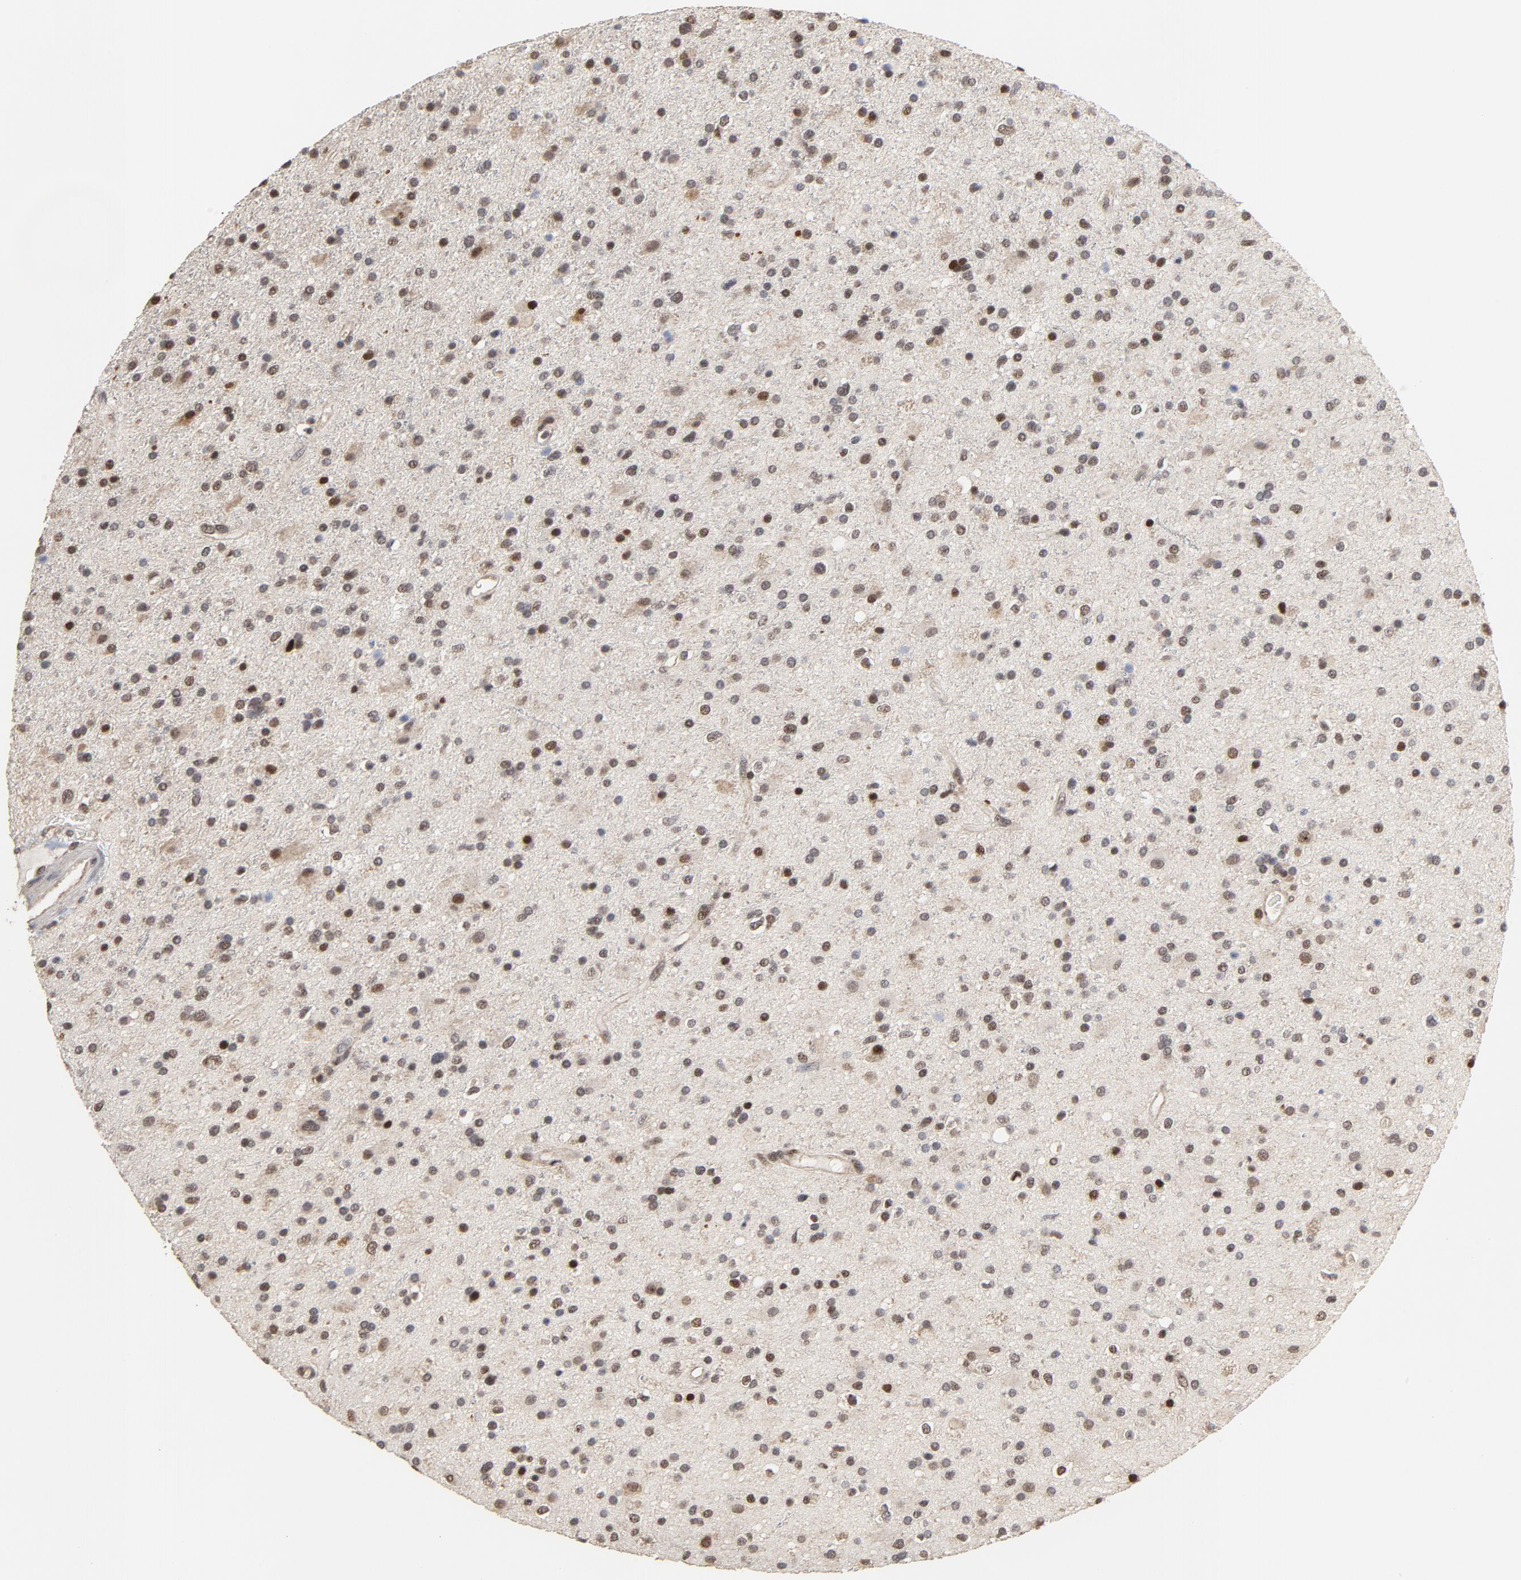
{"staining": {"intensity": "moderate", "quantity": "25%-75%", "location": "nuclear"}, "tissue": "glioma", "cell_type": "Tumor cells", "image_type": "cancer", "snomed": [{"axis": "morphology", "description": "Glioma, malignant, High grade"}, {"axis": "topography", "description": "Brain"}], "caption": "Immunohistochemistry (DAB) staining of human glioma demonstrates moderate nuclear protein positivity in approximately 25%-75% of tumor cells. (IHC, brightfield microscopy, high magnification).", "gene": "TP53RK", "patient": {"sex": "male", "age": 33}}